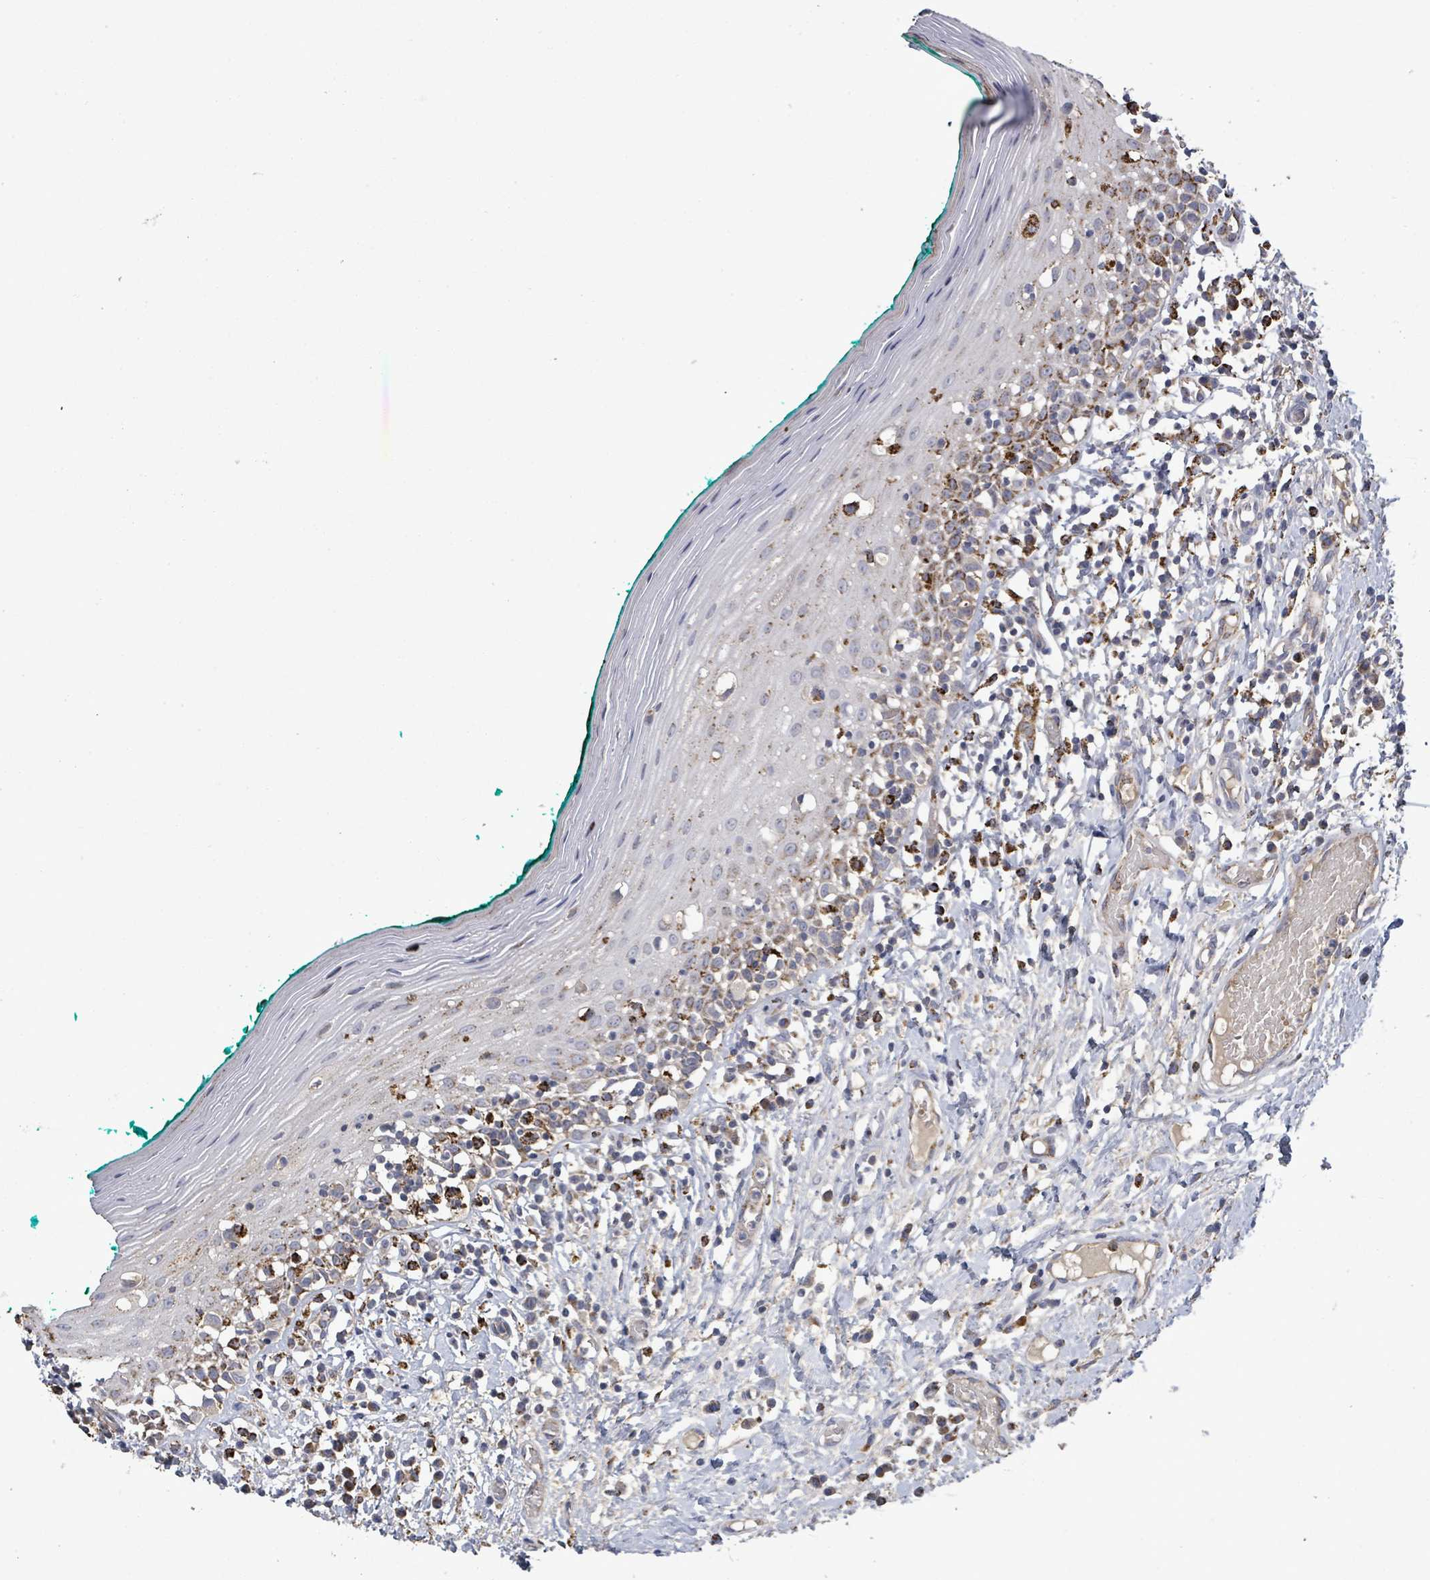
{"staining": {"intensity": "strong", "quantity": "<25%", "location": "cytoplasmic/membranous"}, "tissue": "oral mucosa", "cell_type": "Squamous epithelial cells", "image_type": "normal", "snomed": [{"axis": "morphology", "description": "Normal tissue, NOS"}, {"axis": "topography", "description": "Oral tissue"}], "caption": "Brown immunohistochemical staining in benign oral mucosa demonstrates strong cytoplasmic/membranous staining in approximately <25% of squamous epithelial cells.", "gene": "MTMR12", "patient": {"sex": "female", "age": 83}}